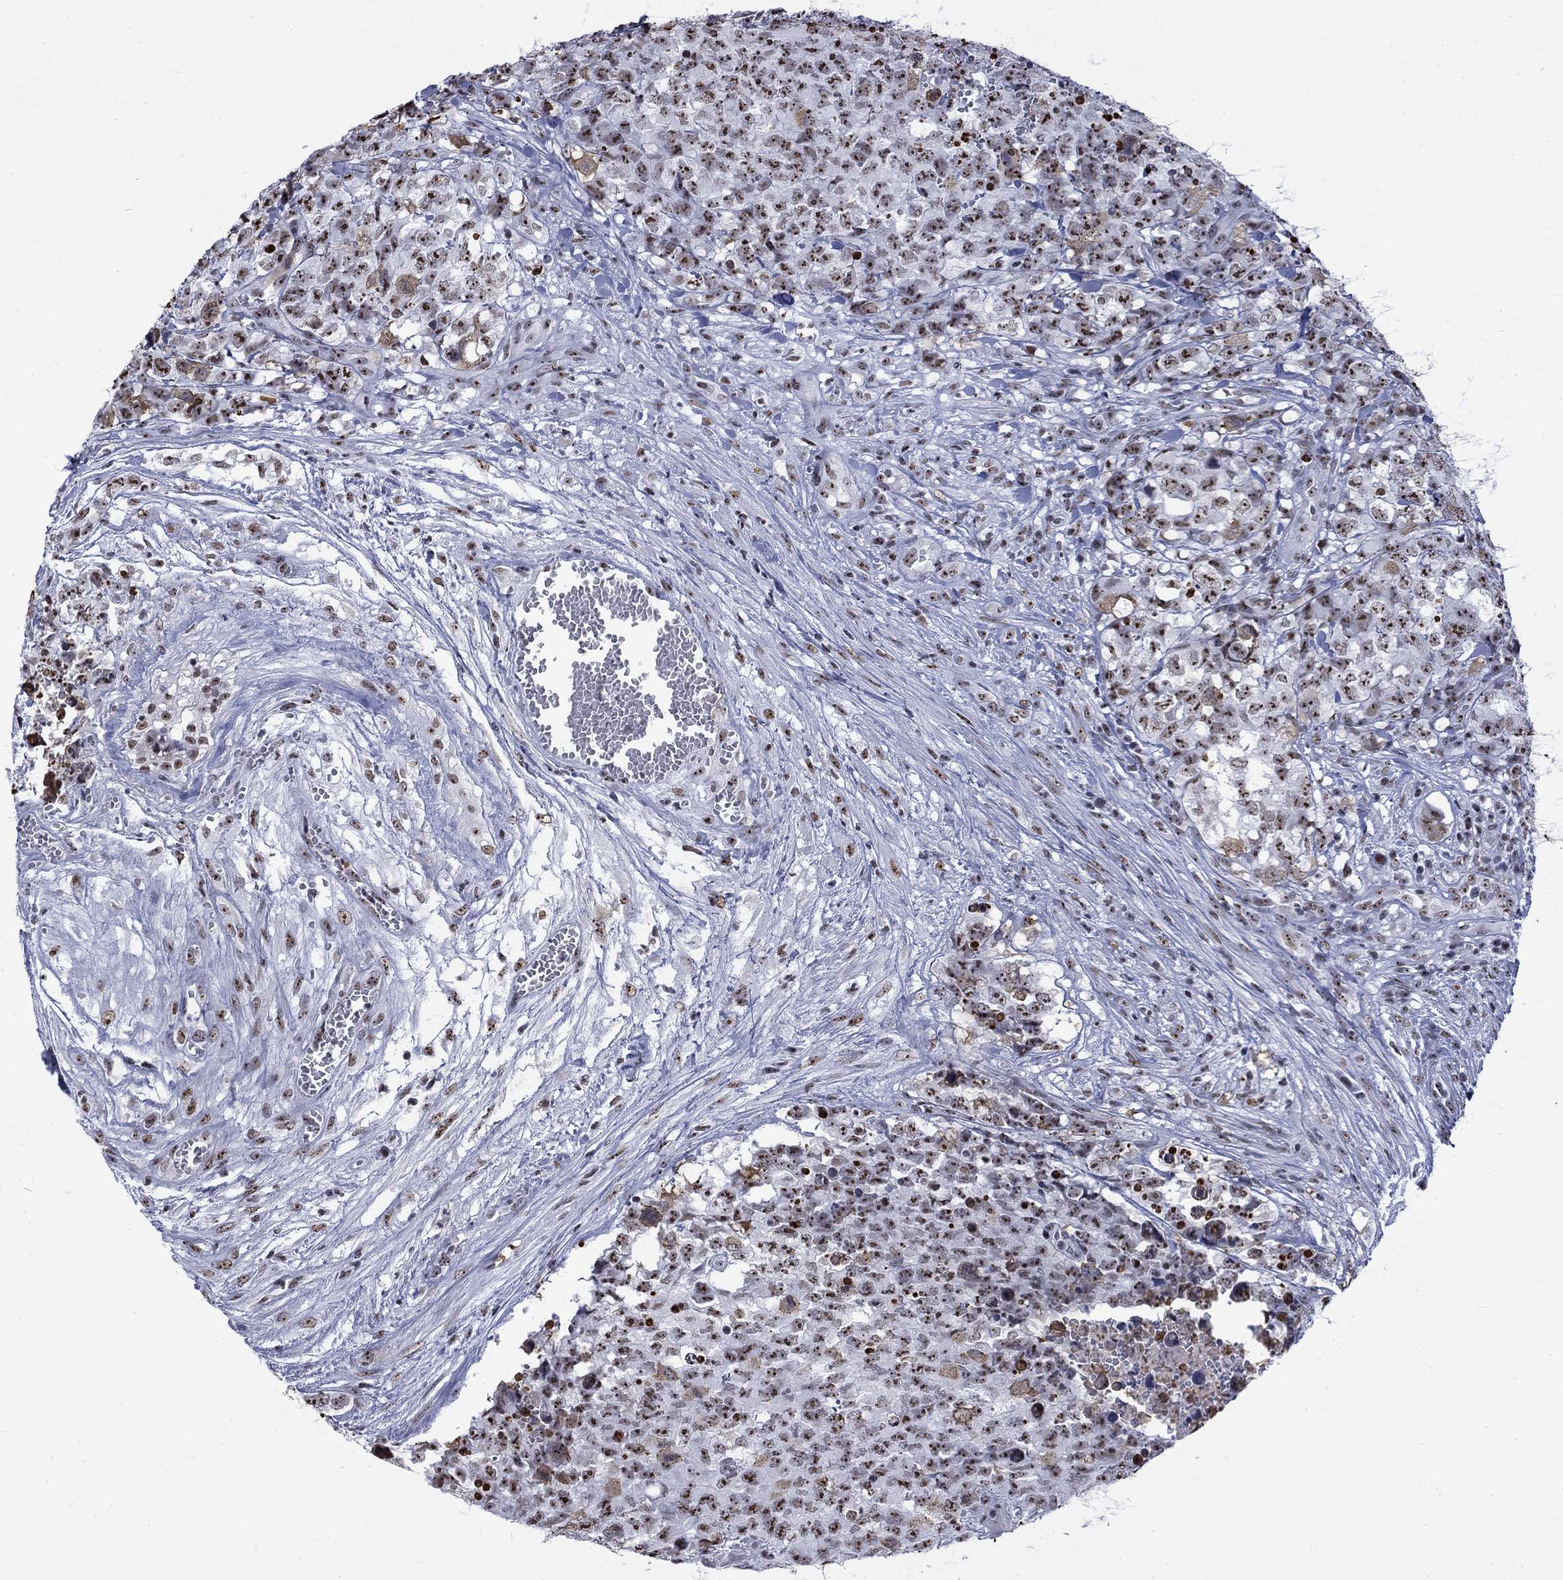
{"staining": {"intensity": "moderate", "quantity": ">75%", "location": "nuclear"}, "tissue": "testis cancer", "cell_type": "Tumor cells", "image_type": "cancer", "snomed": [{"axis": "morphology", "description": "Carcinoma, Embryonal, NOS"}, {"axis": "topography", "description": "Testis"}], "caption": "Protein expression analysis of testis cancer (embryonal carcinoma) shows moderate nuclear expression in about >75% of tumor cells. (Stains: DAB in brown, nuclei in blue, Microscopy: brightfield microscopy at high magnification).", "gene": "CSRNP3", "patient": {"sex": "male", "age": 23}}